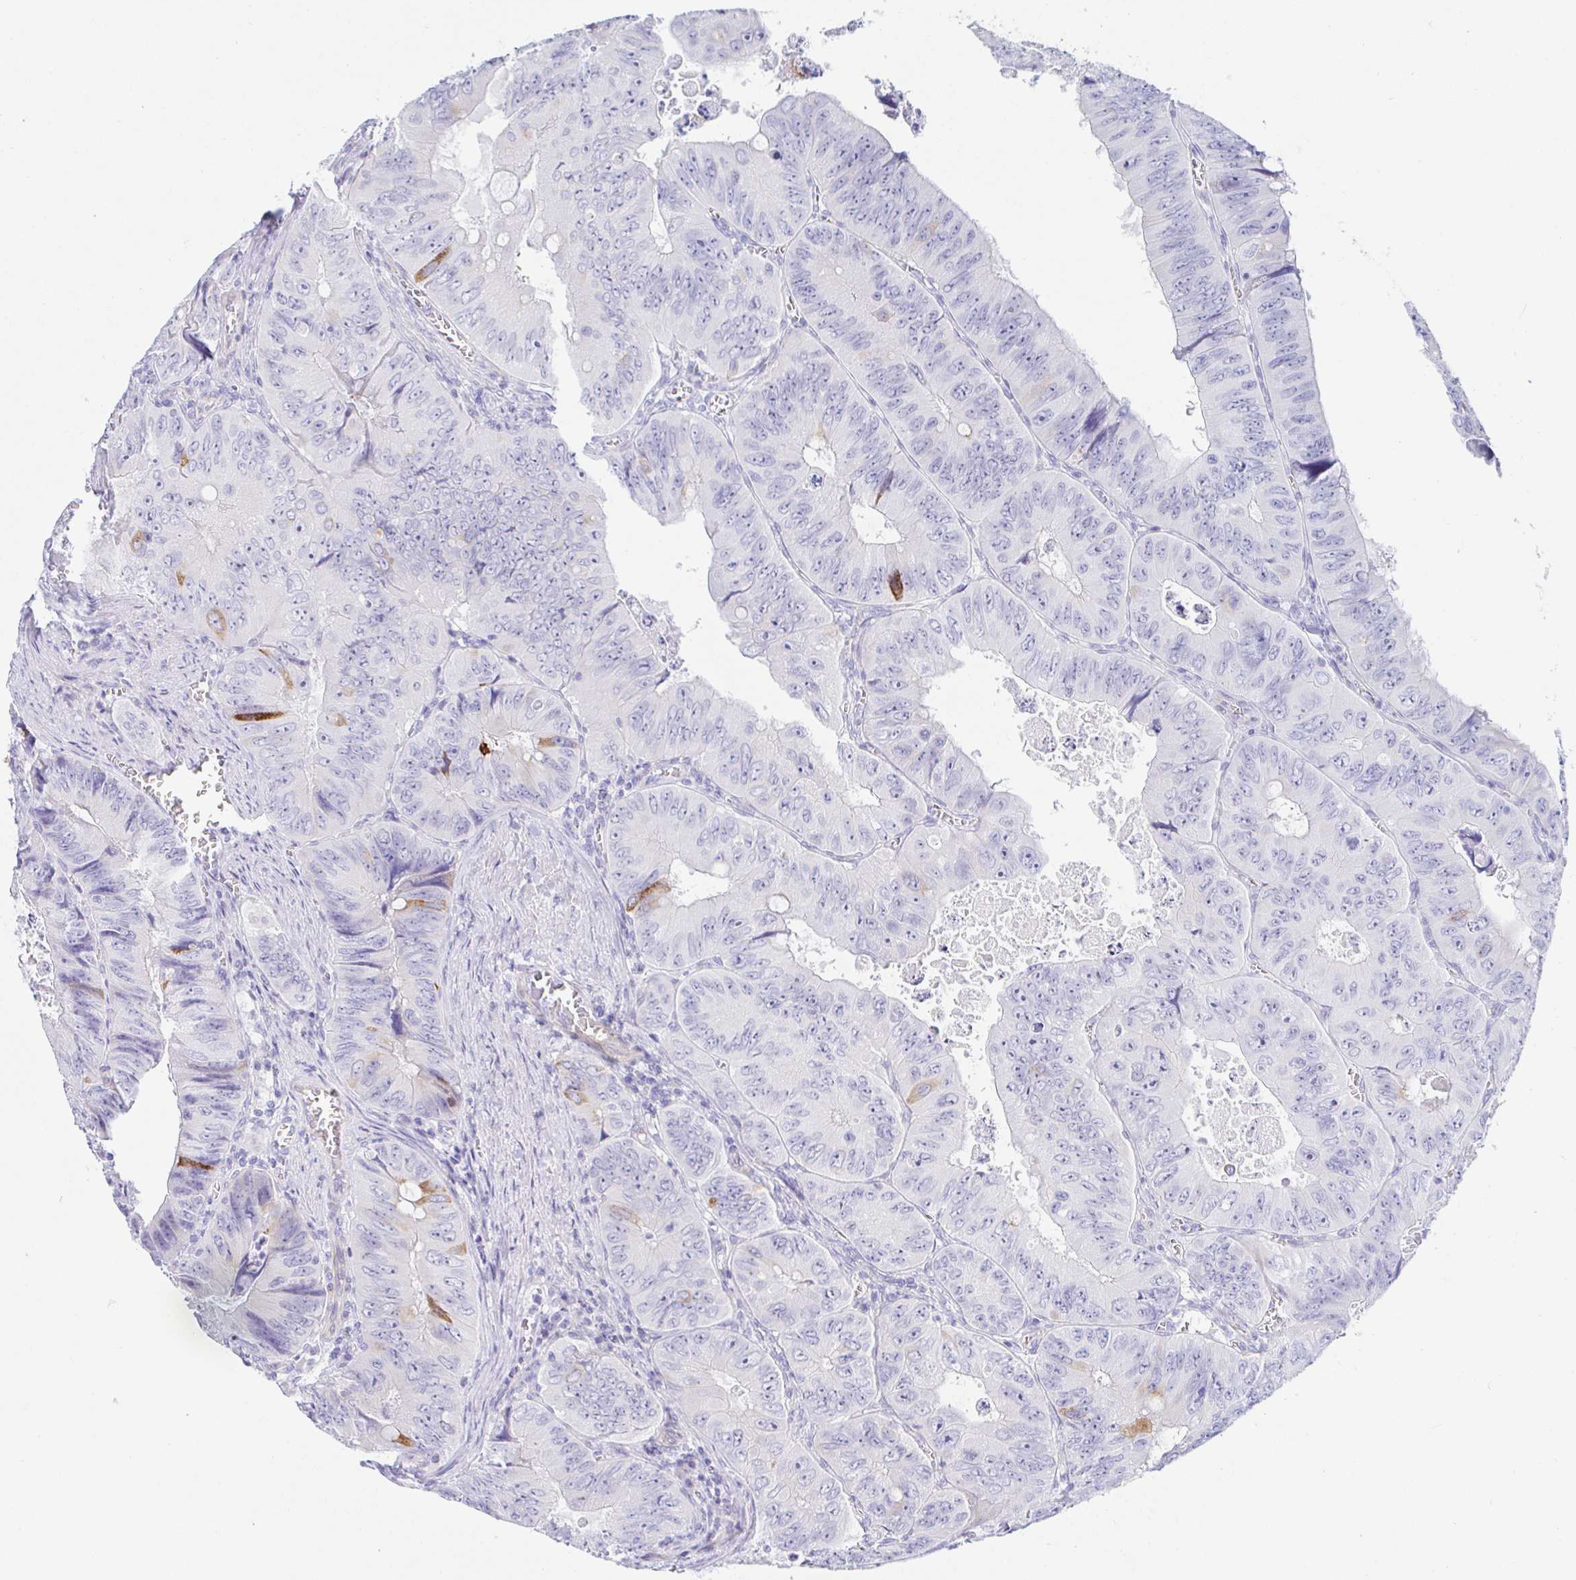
{"staining": {"intensity": "moderate", "quantity": "<25%", "location": "cytoplasmic/membranous"}, "tissue": "colorectal cancer", "cell_type": "Tumor cells", "image_type": "cancer", "snomed": [{"axis": "morphology", "description": "Adenocarcinoma, NOS"}, {"axis": "topography", "description": "Colon"}], "caption": "Moderate cytoplasmic/membranous positivity is appreciated in approximately <25% of tumor cells in colorectal cancer (adenocarcinoma).", "gene": "PINLYP", "patient": {"sex": "female", "age": 84}}